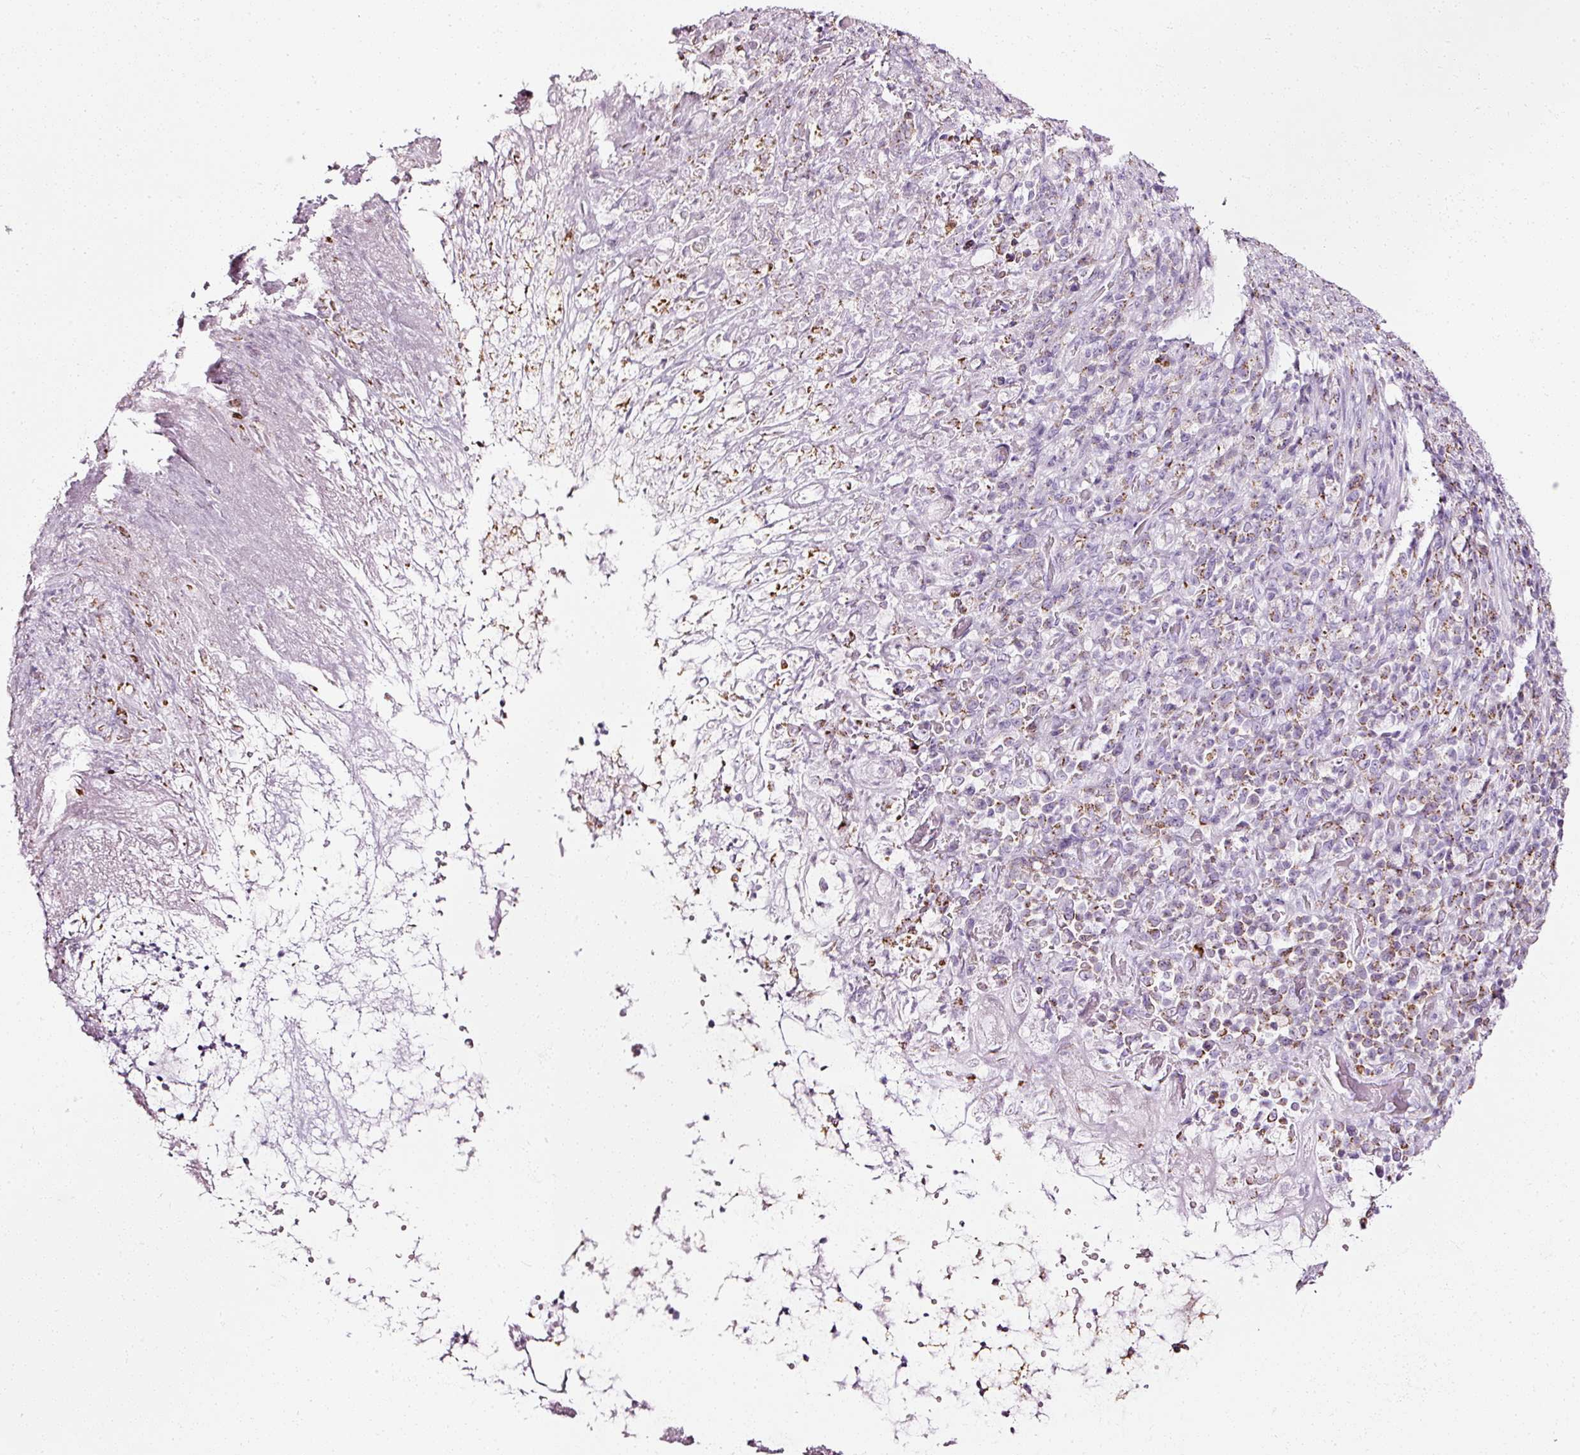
{"staining": {"intensity": "moderate", "quantity": ">75%", "location": "cytoplasmic/membranous"}, "tissue": "stomach cancer", "cell_type": "Tumor cells", "image_type": "cancer", "snomed": [{"axis": "morphology", "description": "Normal tissue, NOS"}, {"axis": "morphology", "description": "Adenocarcinoma, NOS"}, {"axis": "topography", "description": "Stomach"}], "caption": "Immunohistochemistry micrograph of neoplastic tissue: human adenocarcinoma (stomach) stained using IHC shows medium levels of moderate protein expression localized specifically in the cytoplasmic/membranous of tumor cells, appearing as a cytoplasmic/membranous brown color.", "gene": "SDF4", "patient": {"sex": "female", "age": 79}}